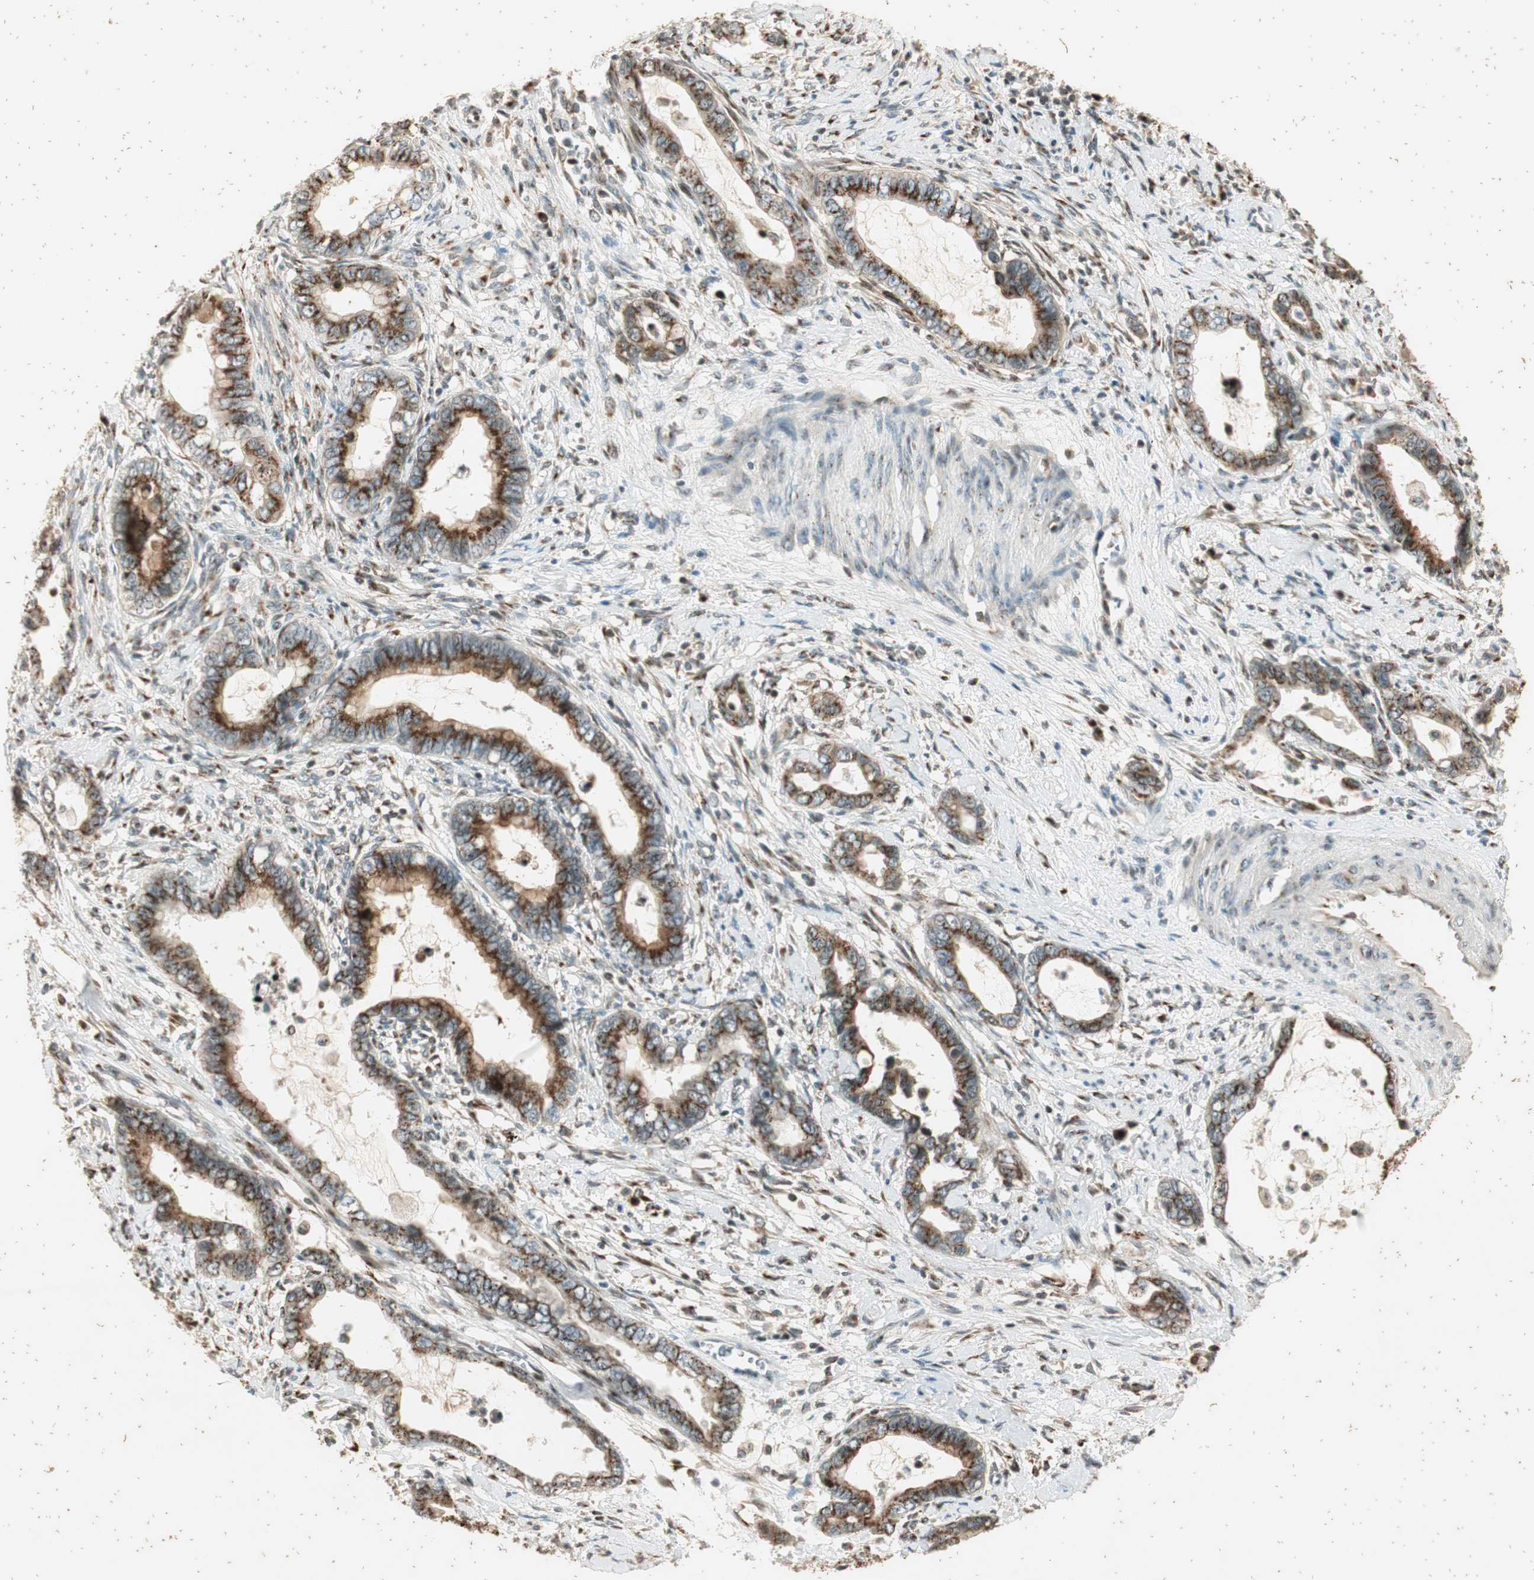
{"staining": {"intensity": "weak", "quantity": ">75%", "location": "cytoplasmic/membranous"}, "tissue": "cervical cancer", "cell_type": "Tumor cells", "image_type": "cancer", "snomed": [{"axis": "morphology", "description": "Adenocarcinoma, NOS"}, {"axis": "topography", "description": "Cervix"}], "caption": "Protein analysis of cervical cancer (adenocarcinoma) tissue demonstrates weak cytoplasmic/membranous positivity in approximately >75% of tumor cells.", "gene": "NEO1", "patient": {"sex": "female", "age": 44}}